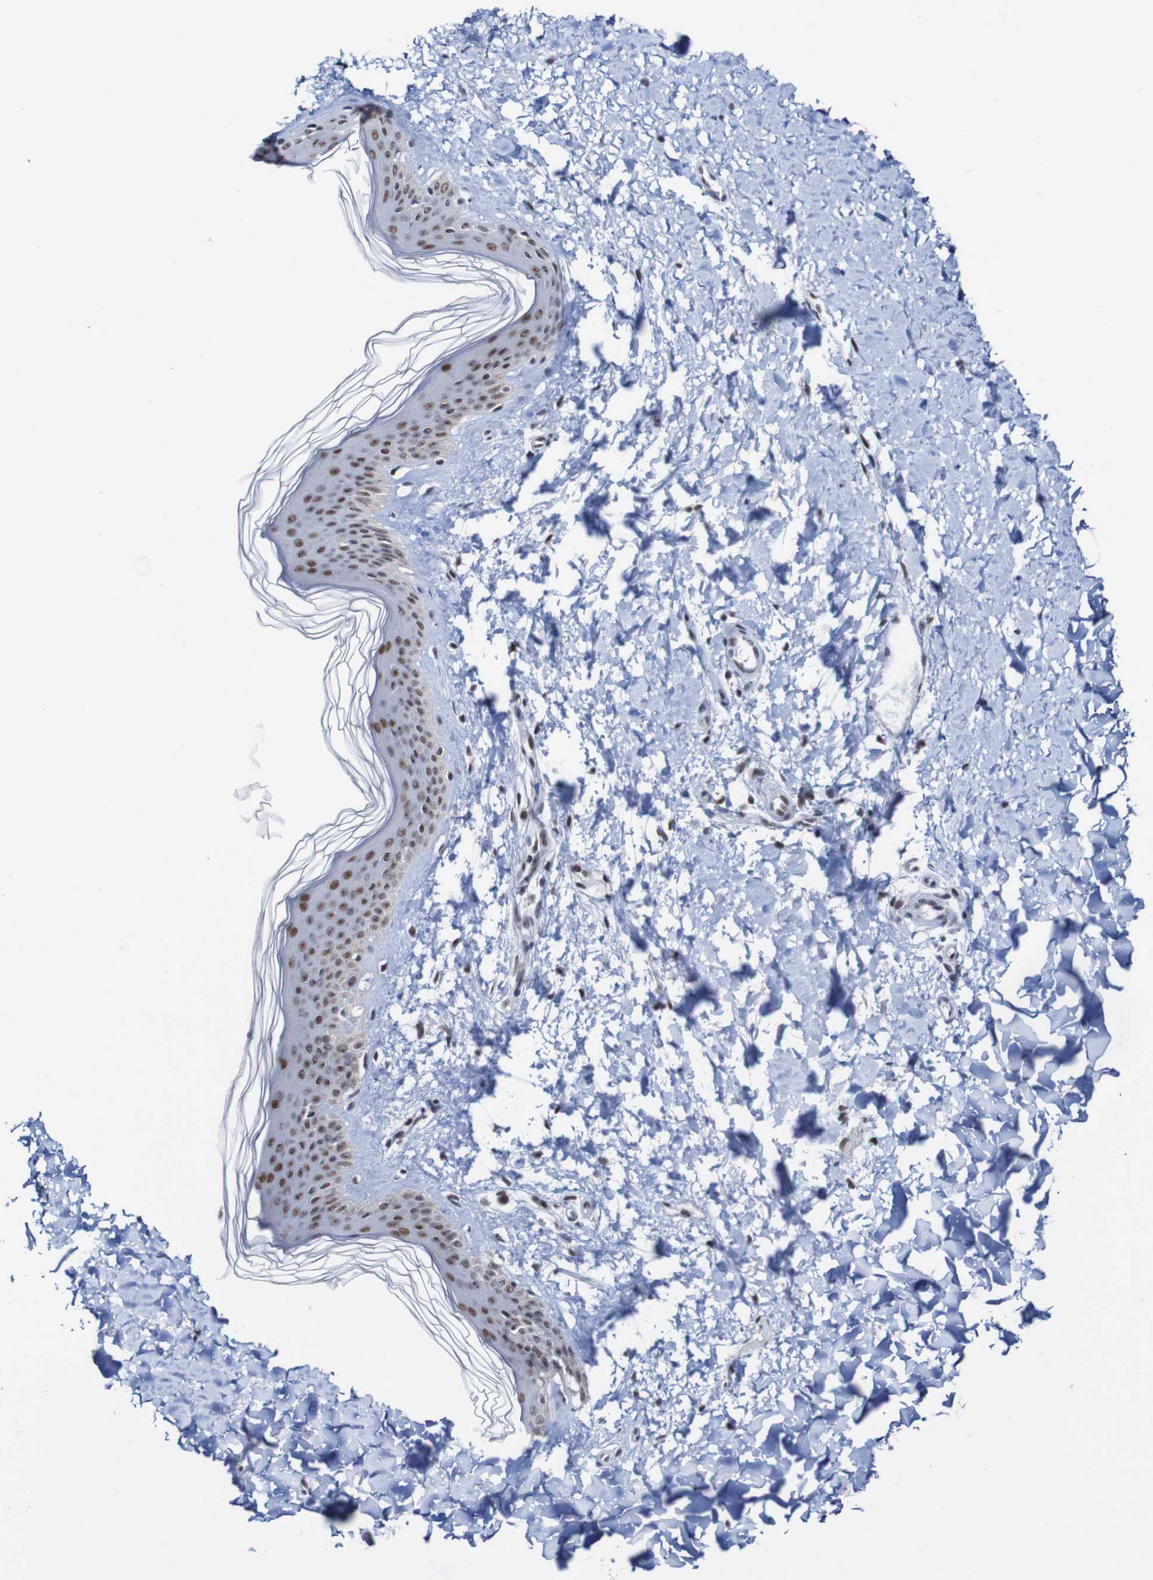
{"staining": {"intensity": "moderate", "quantity": ">75%", "location": "nuclear"}, "tissue": "skin", "cell_type": "Fibroblasts", "image_type": "normal", "snomed": [{"axis": "morphology", "description": "Normal tissue, NOS"}, {"axis": "topography", "description": "Skin"}], "caption": "High-power microscopy captured an immunohistochemistry (IHC) photomicrograph of unremarkable skin, revealing moderate nuclear staining in about >75% of fibroblasts. The staining was performed using DAB (3,3'-diaminobenzidine) to visualize the protein expression in brown, while the nuclei were stained in blue with hematoxylin (Magnification: 20x).", "gene": "CDC5L", "patient": {"sex": "female", "age": 41}}